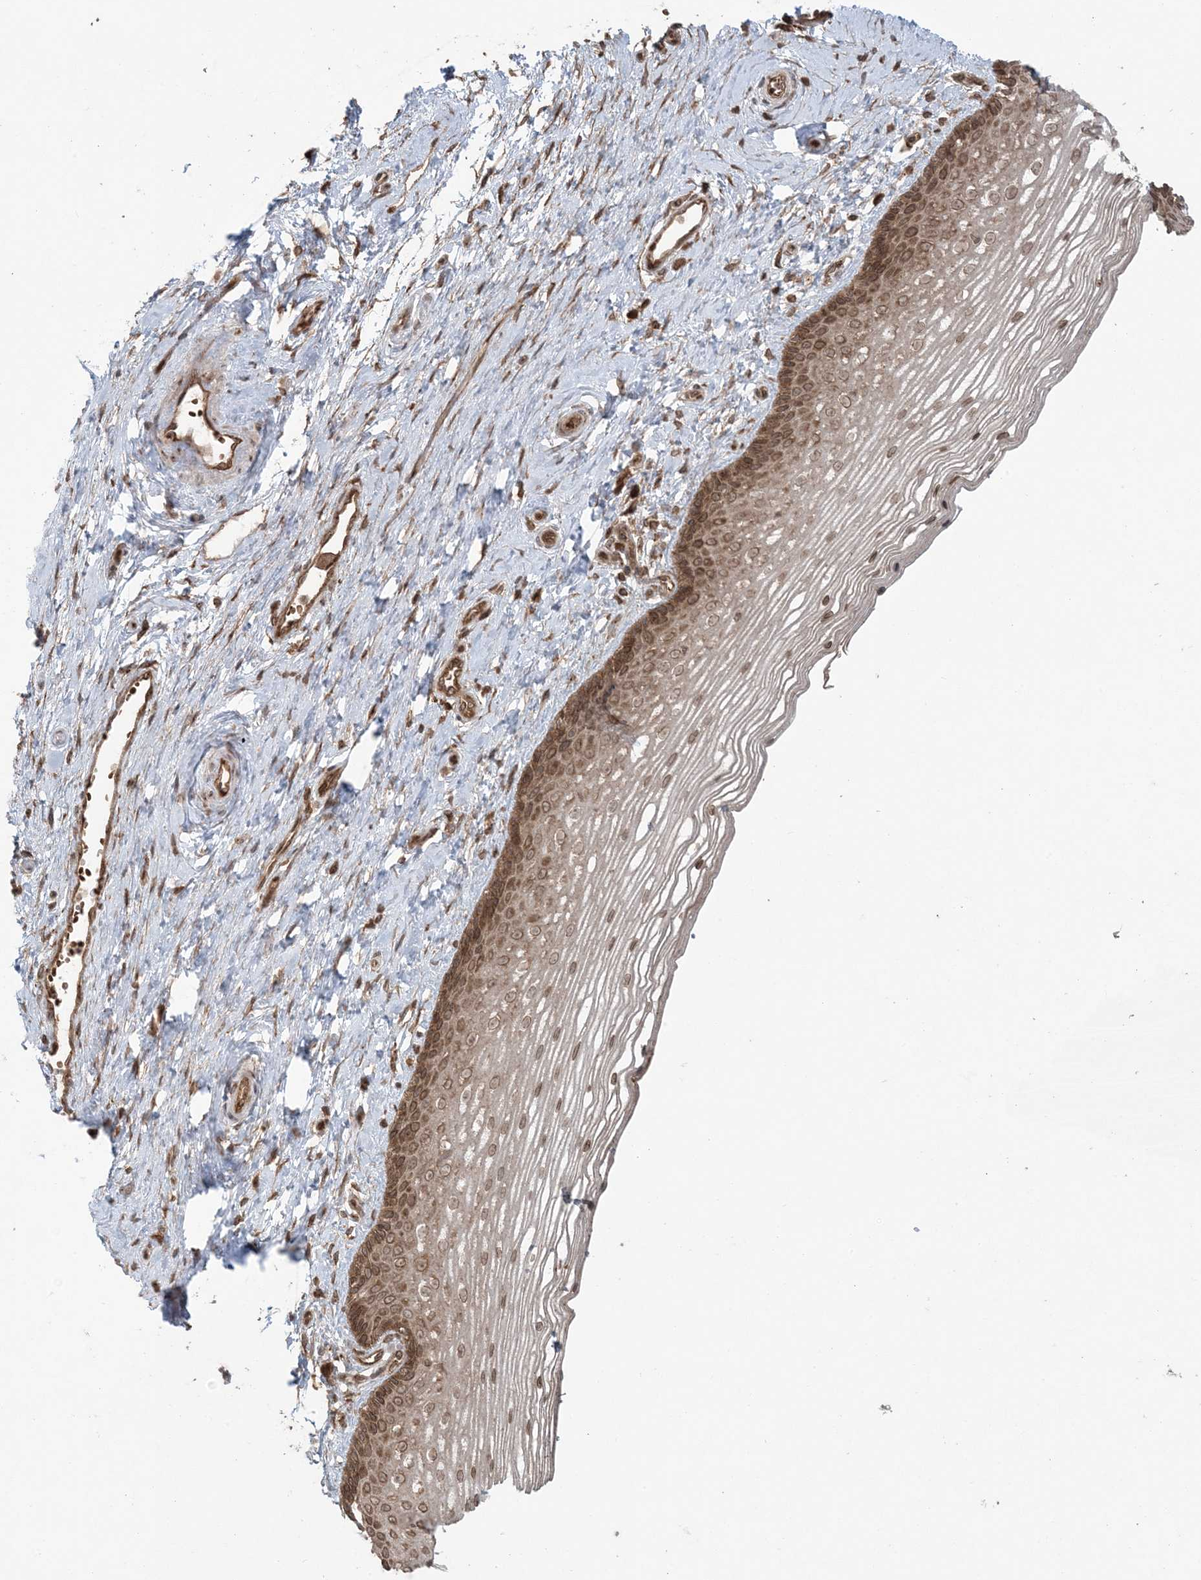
{"staining": {"intensity": "moderate", "quantity": ">75%", "location": "cytoplasmic/membranous,nuclear"}, "tissue": "vagina", "cell_type": "Squamous epithelial cells", "image_type": "normal", "snomed": [{"axis": "morphology", "description": "Normal tissue, NOS"}, {"axis": "topography", "description": "Vagina"}], "caption": "DAB (3,3'-diaminobenzidine) immunohistochemical staining of benign human vagina displays moderate cytoplasmic/membranous,nuclear protein expression in approximately >75% of squamous epithelial cells.", "gene": "DDX19B", "patient": {"sex": "female", "age": 46}}